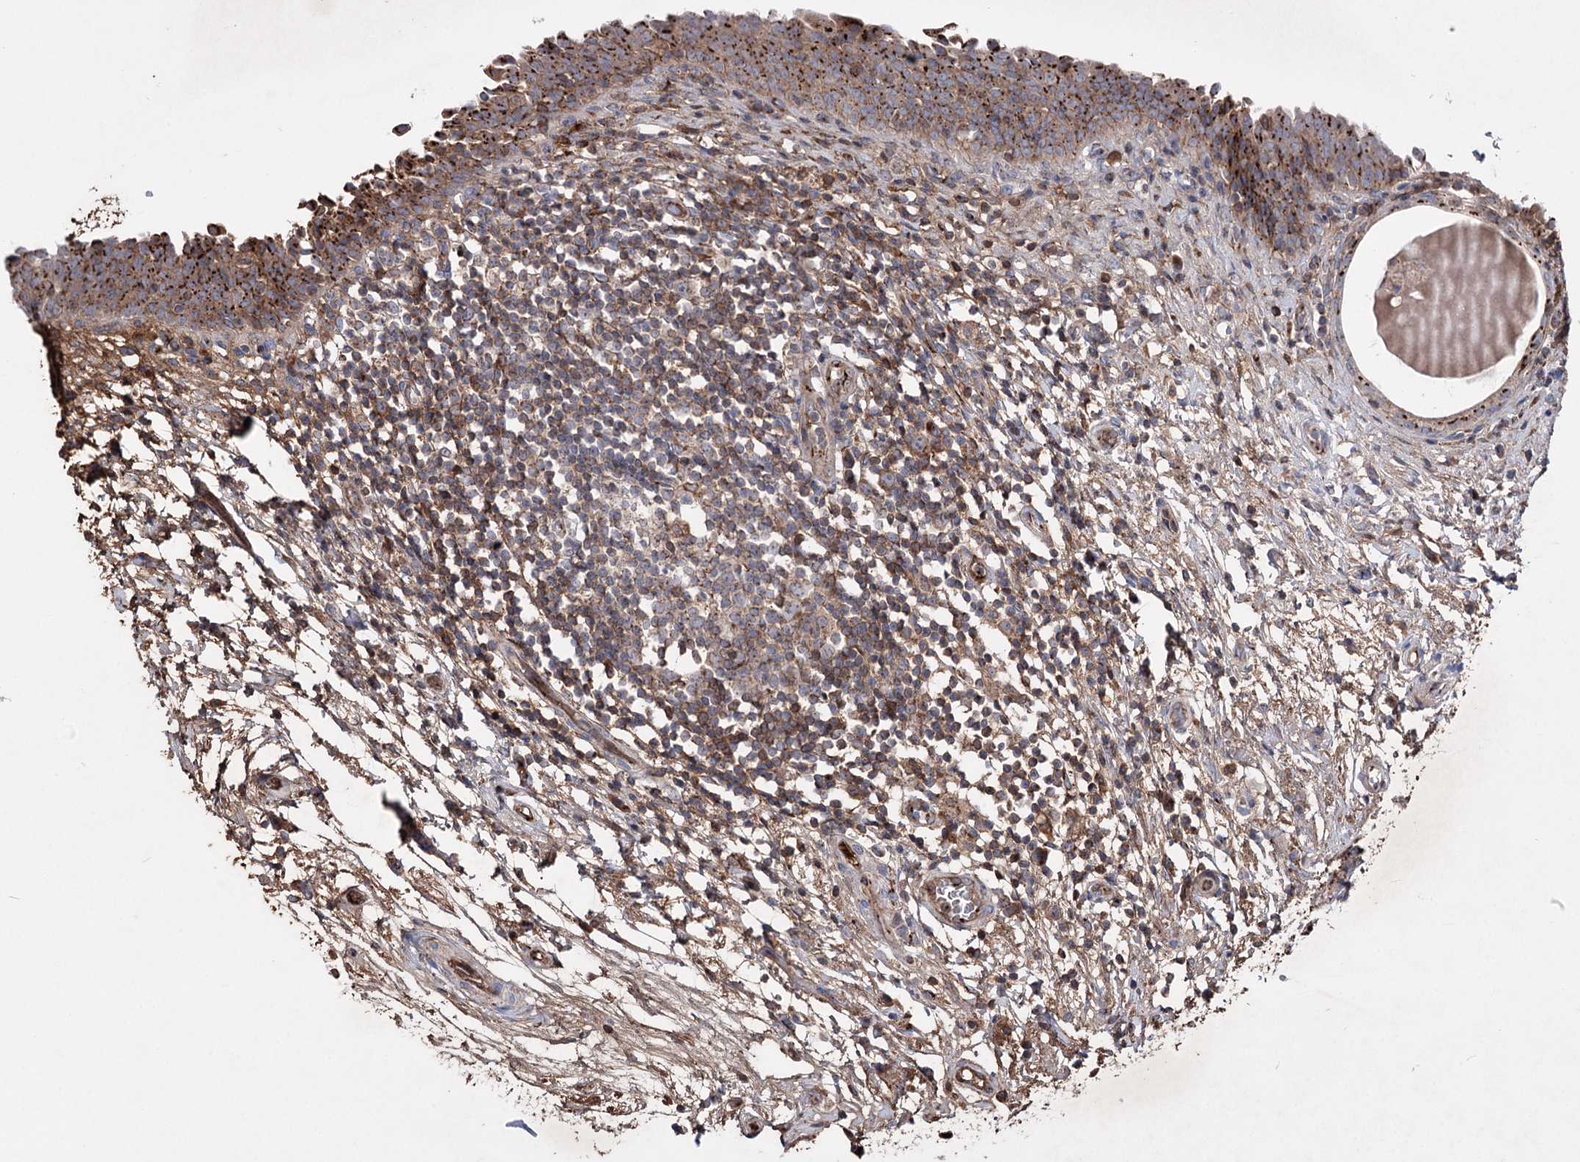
{"staining": {"intensity": "strong", "quantity": ">75%", "location": "cytoplasmic/membranous"}, "tissue": "urinary bladder", "cell_type": "Urothelial cells", "image_type": "normal", "snomed": [{"axis": "morphology", "description": "Normal tissue, NOS"}, {"axis": "topography", "description": "Urinary bladder"}], "caption": "IHC histopathology image of unremarkable human urinary bladder stained for a protein (brown), which displays high levels of strong cytoplasmic/membranous positivity in about >75% of urothelial cells.", "gene": "ARHGAP20", "patient": {"sex": "male", "age": 83}}